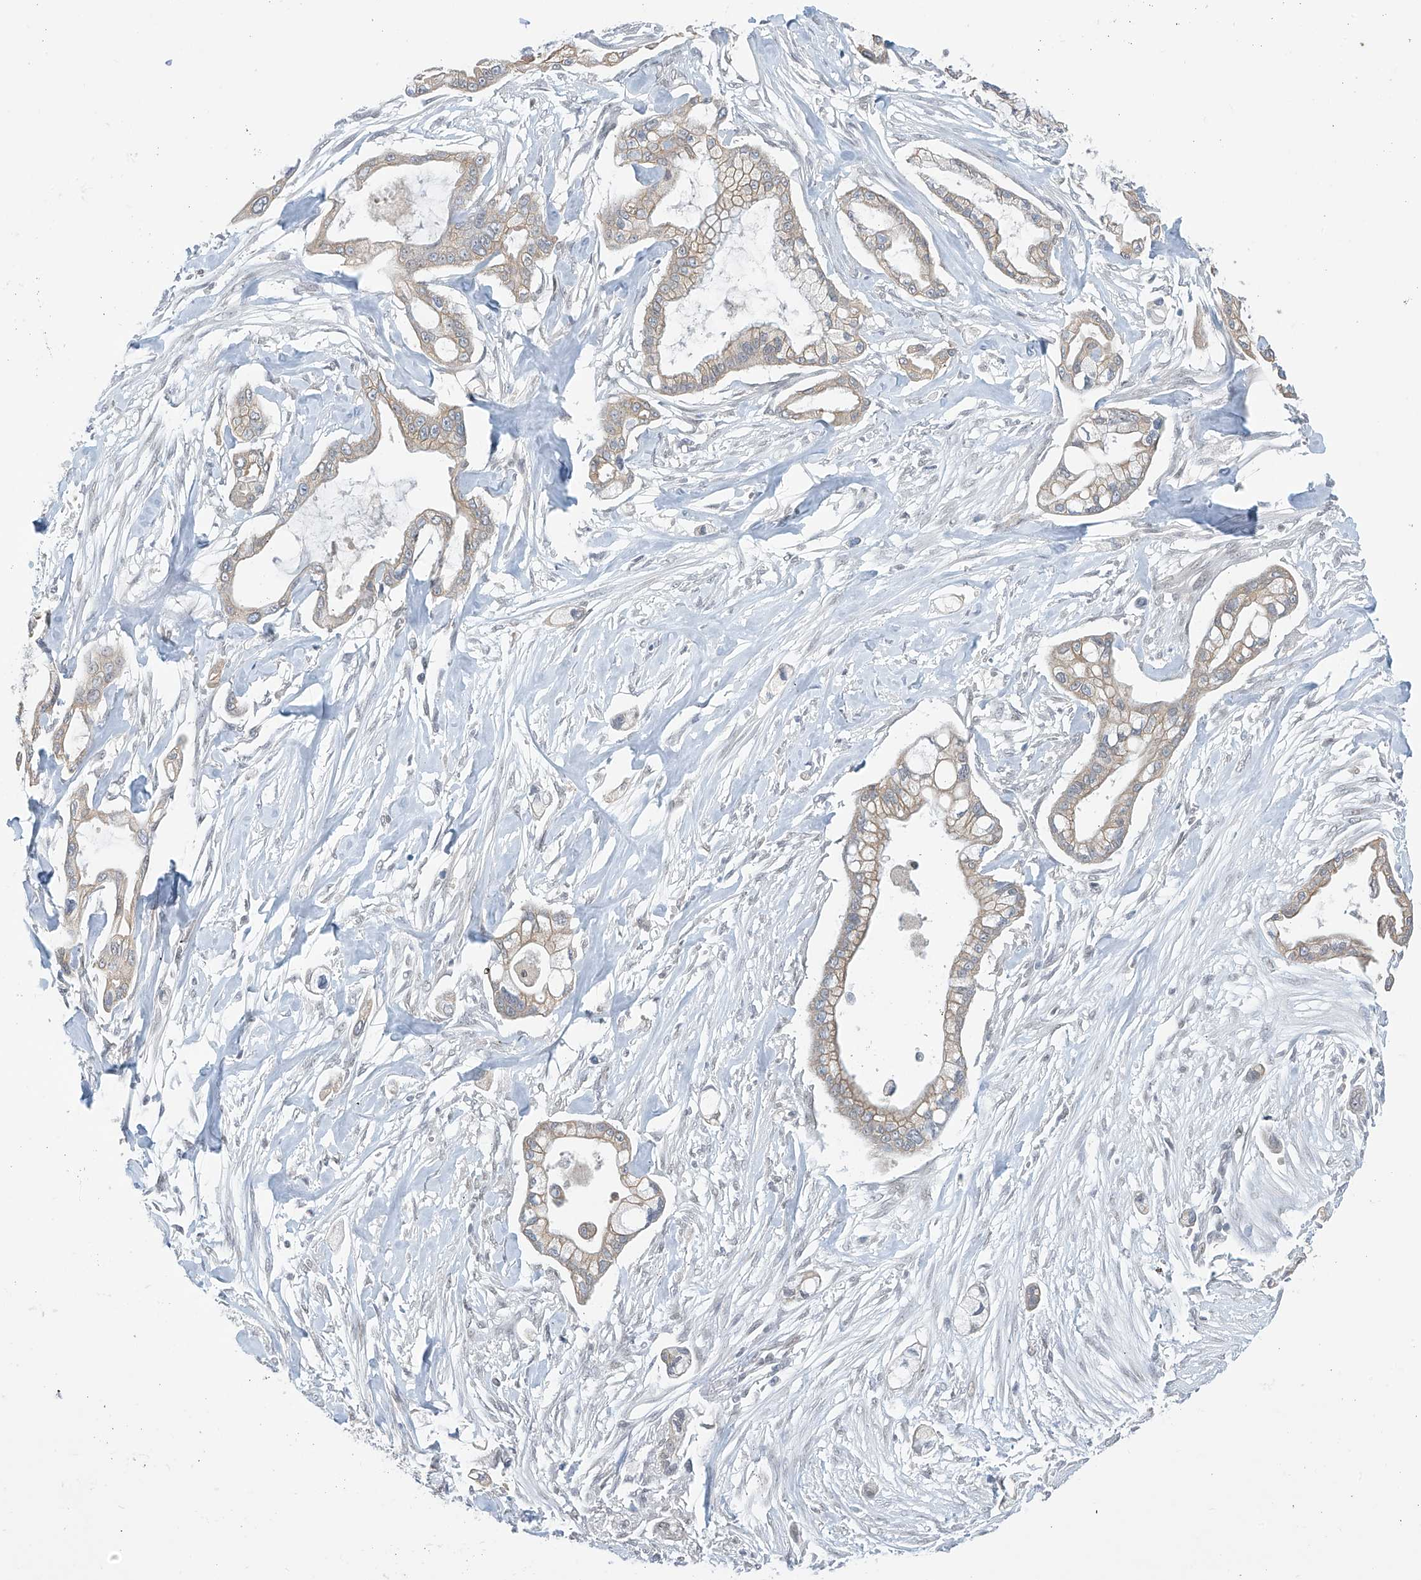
{"staining": {"intensity": "weak", "quantity": "25%-75%", "location": "cytoplasmic/membranous"}, "tissue": "pancreatic cancer", "cell_type": "Tumor cells", "image_type": "cancer", "snomed": [{"axis": "morphology", "description": "Adenocarcinoma, NOS"}, {"axis": "topography", "description": "Pancreas"}], "caption": "Protein staining shows weak cytoplasmic/membranous staining in approximately 25%-75% of tumor cells in pancreatic cancer.", "gene": "APLF", "patient": {"sex": "male", "age": 68}}